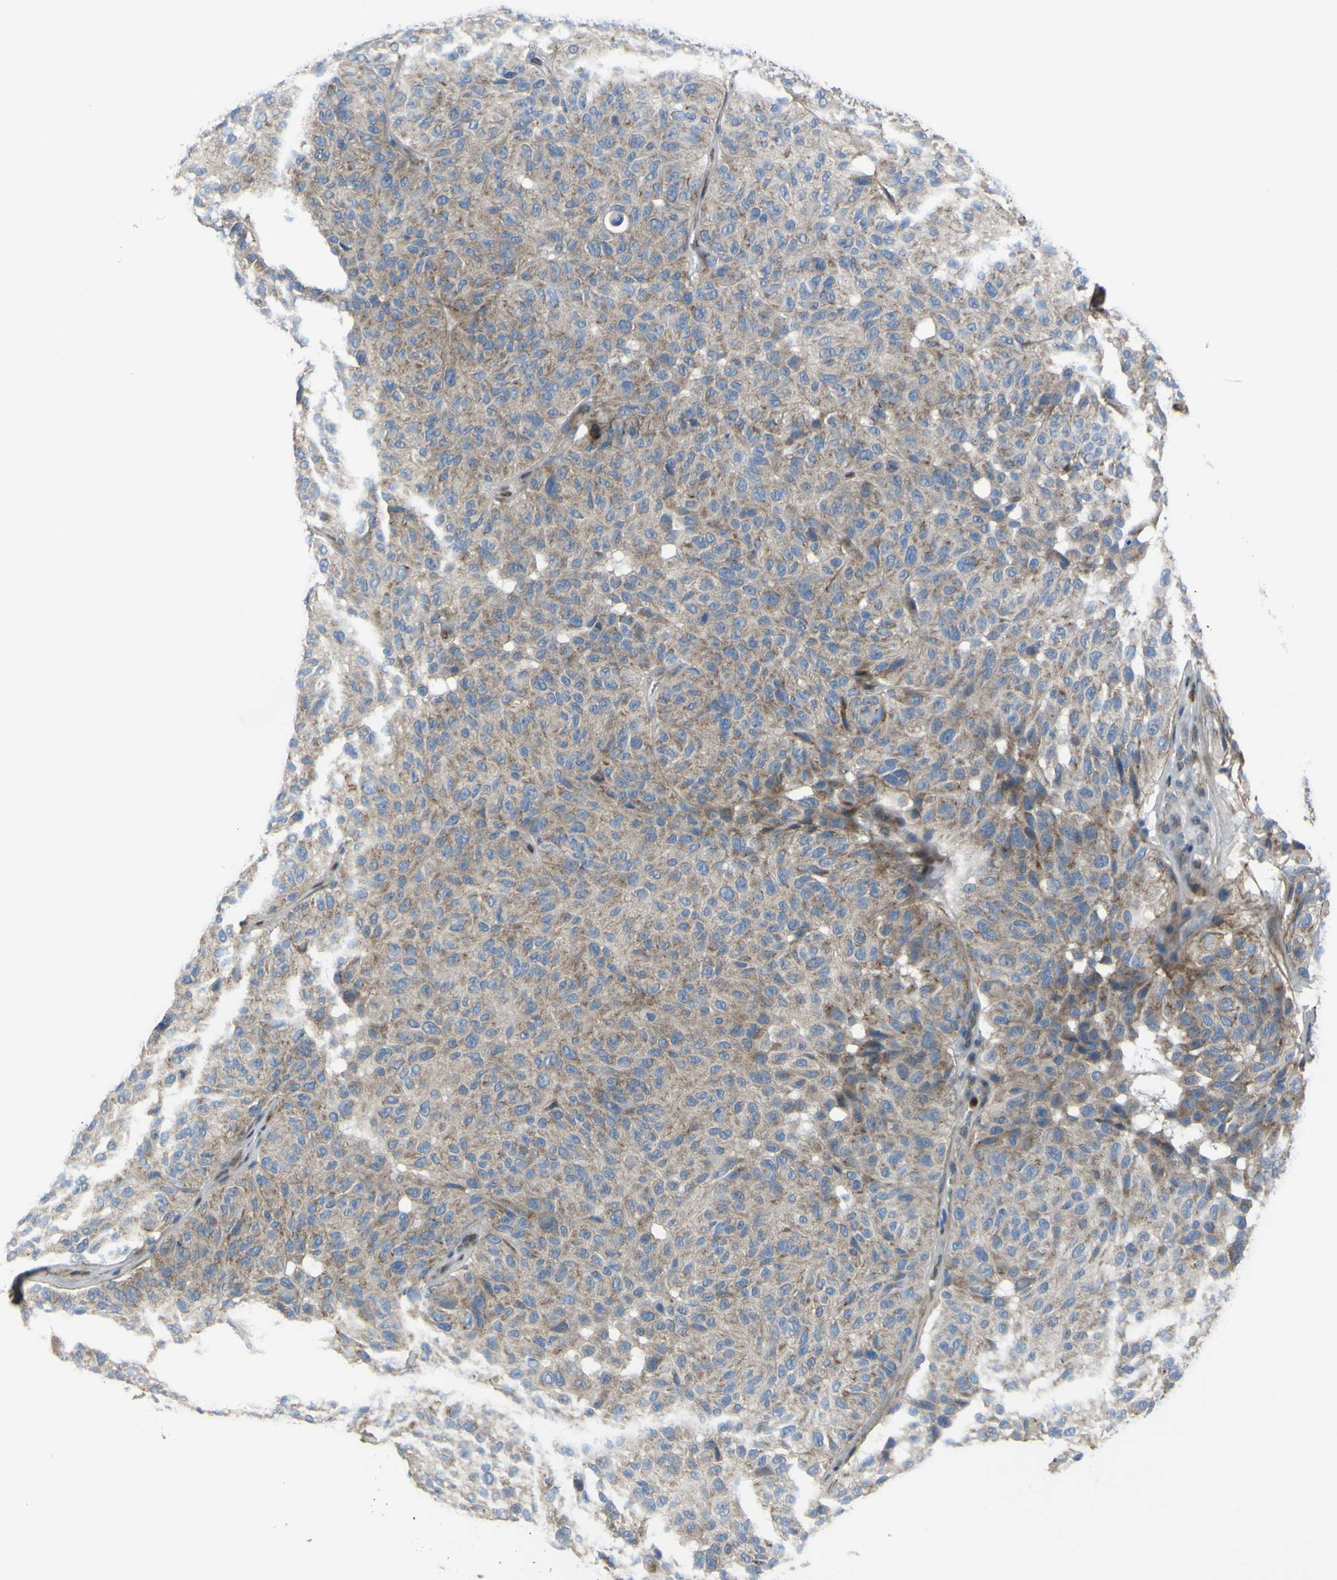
{"staining": {"intensity": "moderate", "quantity": ">75%", "location": "cytoplasmic/membranous"}, "tissue": "melanoma", "cell_type": "Tumor cells", "image_type": "cancer", "snomed": [{"axis": "morphology", "description": "Malignant melanoma, NOS"}, {"axis": "topography", "description": "Skin"}], "caption": "High-magnification brightfield microscopy of melanoma stained with DAB (3,3'-diaminobenzidine) (brown) and counterstained with hematoxylin (blue). tumor cells exhibit moderate cytoplasmic/membranous positivity is appreciated in approximately>75% of cells.", "gene": "LRRN1", "patient": {"sex": "female", "age": 46}}